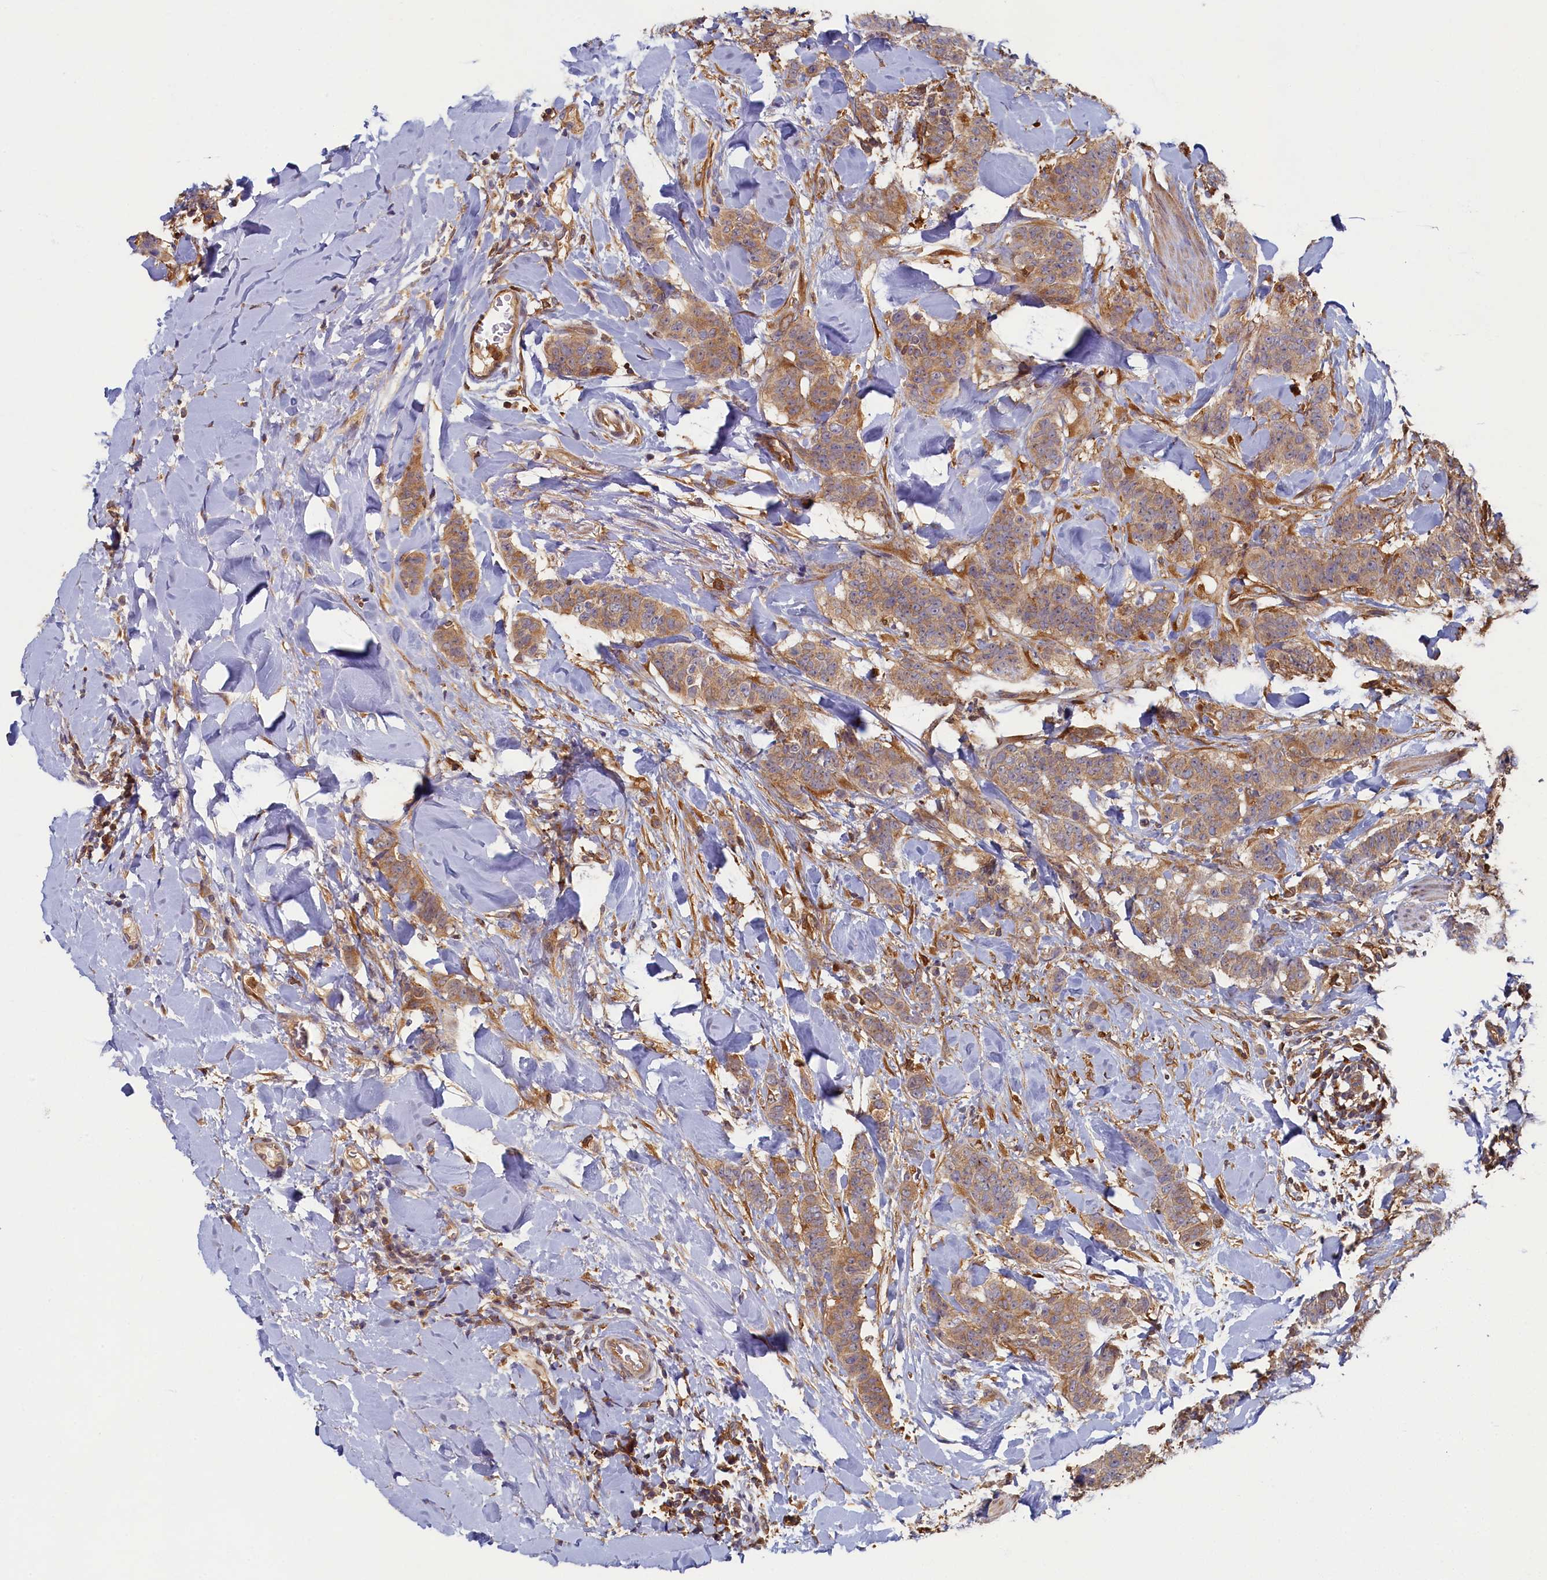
{"staining": {"intensity": "moderate", "quantity": ">75%", "location": "cytoplasmic/membranous"}, "tissue": "breast cancer", "cell_type": "Tumor cells", "image_type": "cancer", "snomed": [{"axis": "morphology", "description": "Duct carcinoma"}, {"axis": "topography", "description": "Breast"}], "caption": "Immunohistochemical staining of human breast infiltrating ductal carcinoma demonstrates moderate cytoplasmic/membranous protein staining in about >75% of tumor cells. The staining was performed using DAB (3,3'-diaminobenzidine) to visualize the protein expression in brown, while the nuclei were stained in blue with hematoxylin (Magnification: 20x).", "gene": "TIMM8B", "patient": {"sex": "female", "age": 40}}